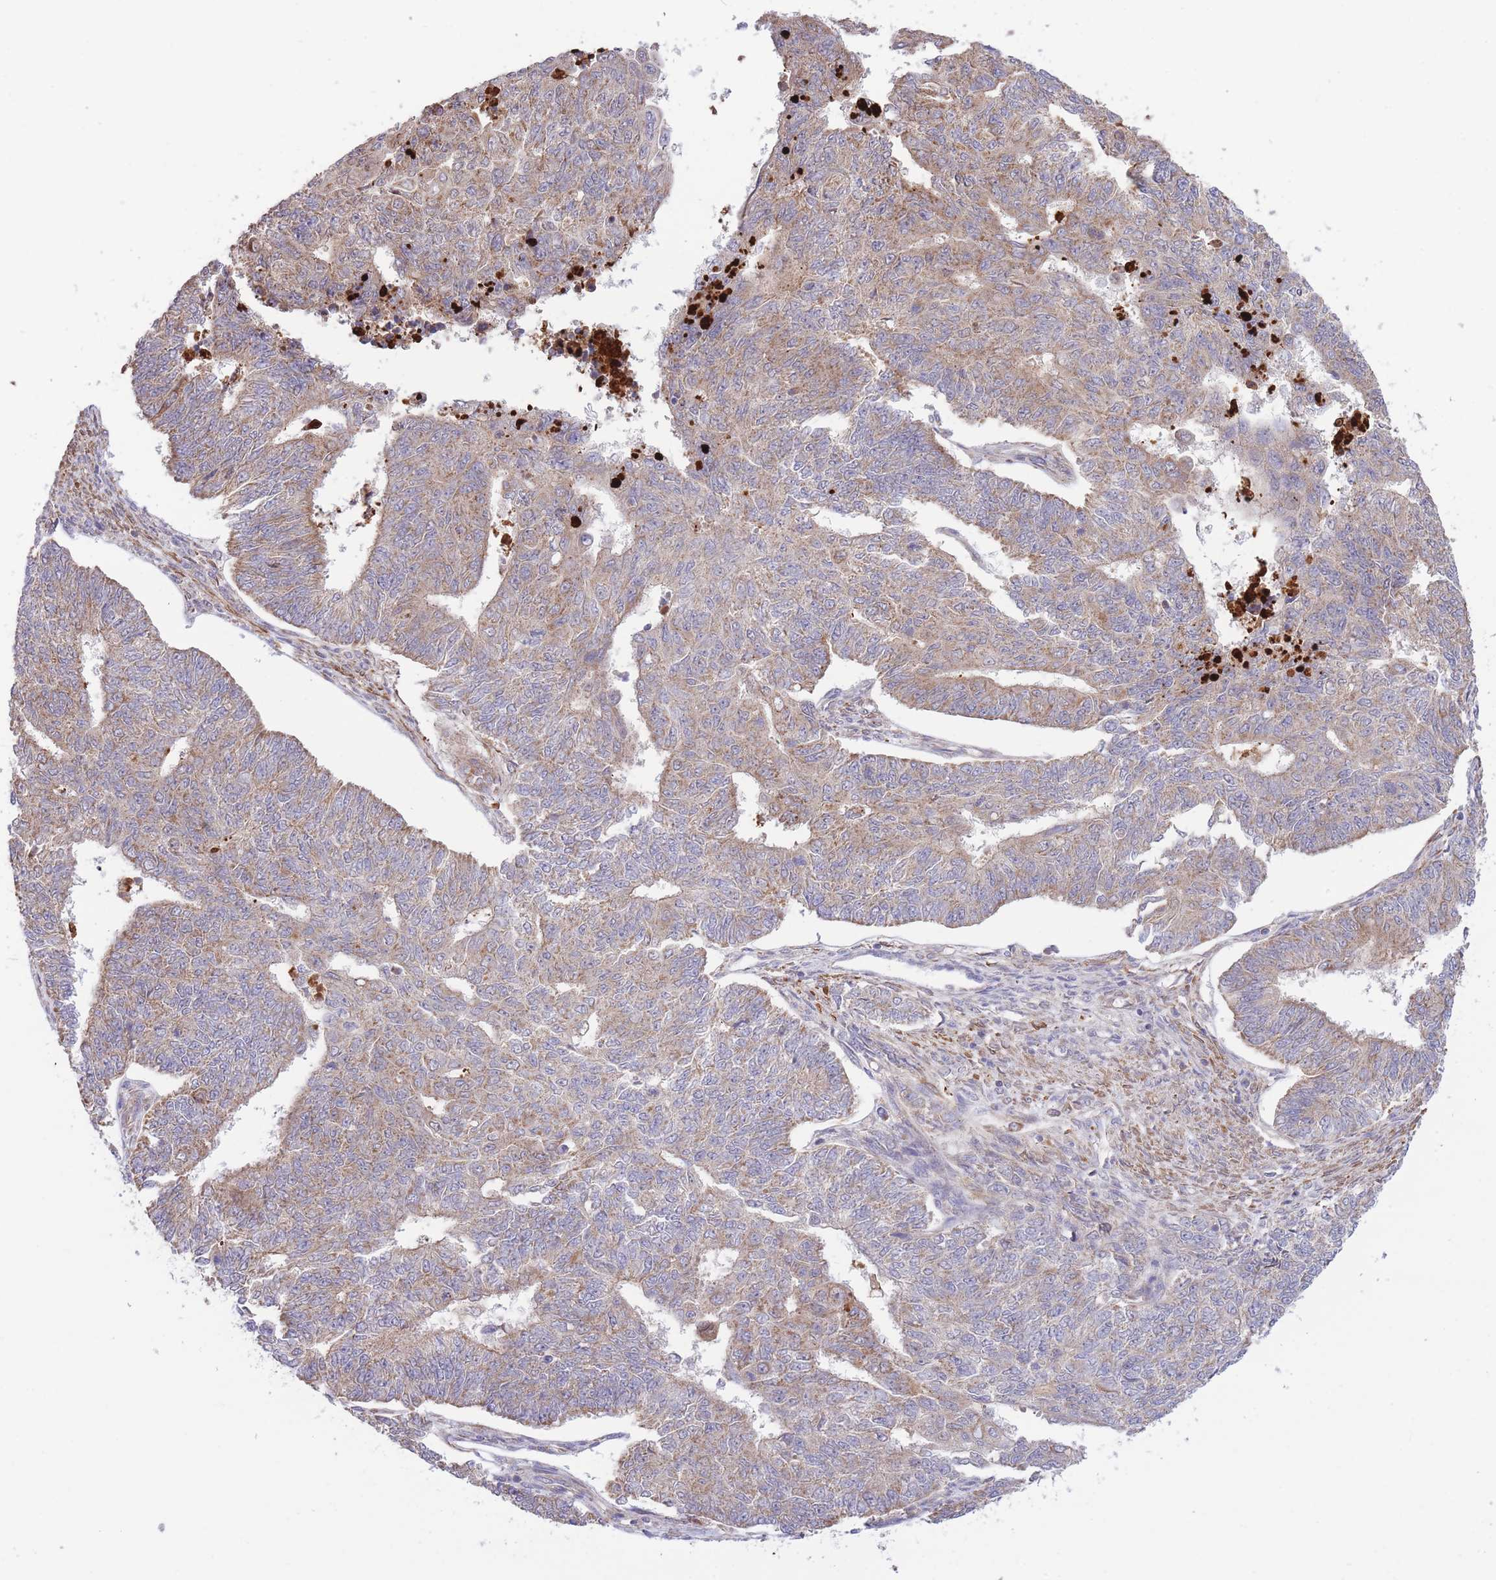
{"staining": {"intensity": "weak", "quantity": ">75%", "location": "cytoplasmic/membranous"}, "tissue": "endometrial cancer", "cell_type": "Tumor cells", "image_type": "cancer", "snomed": [{"axis": "morphology", "description": "Adenocarcinoma, NOS"}, {"axis": "topography", "description": "Endometrium"}], "caption": "This image reveals IHC staining of adenocarcinoma (endometrial), with low weak cytoplasmic/membranous expression in approximately >75% of tumor cells.", "gene": "ATP13A2", "patient": {"sex": "female", "age": 32}}